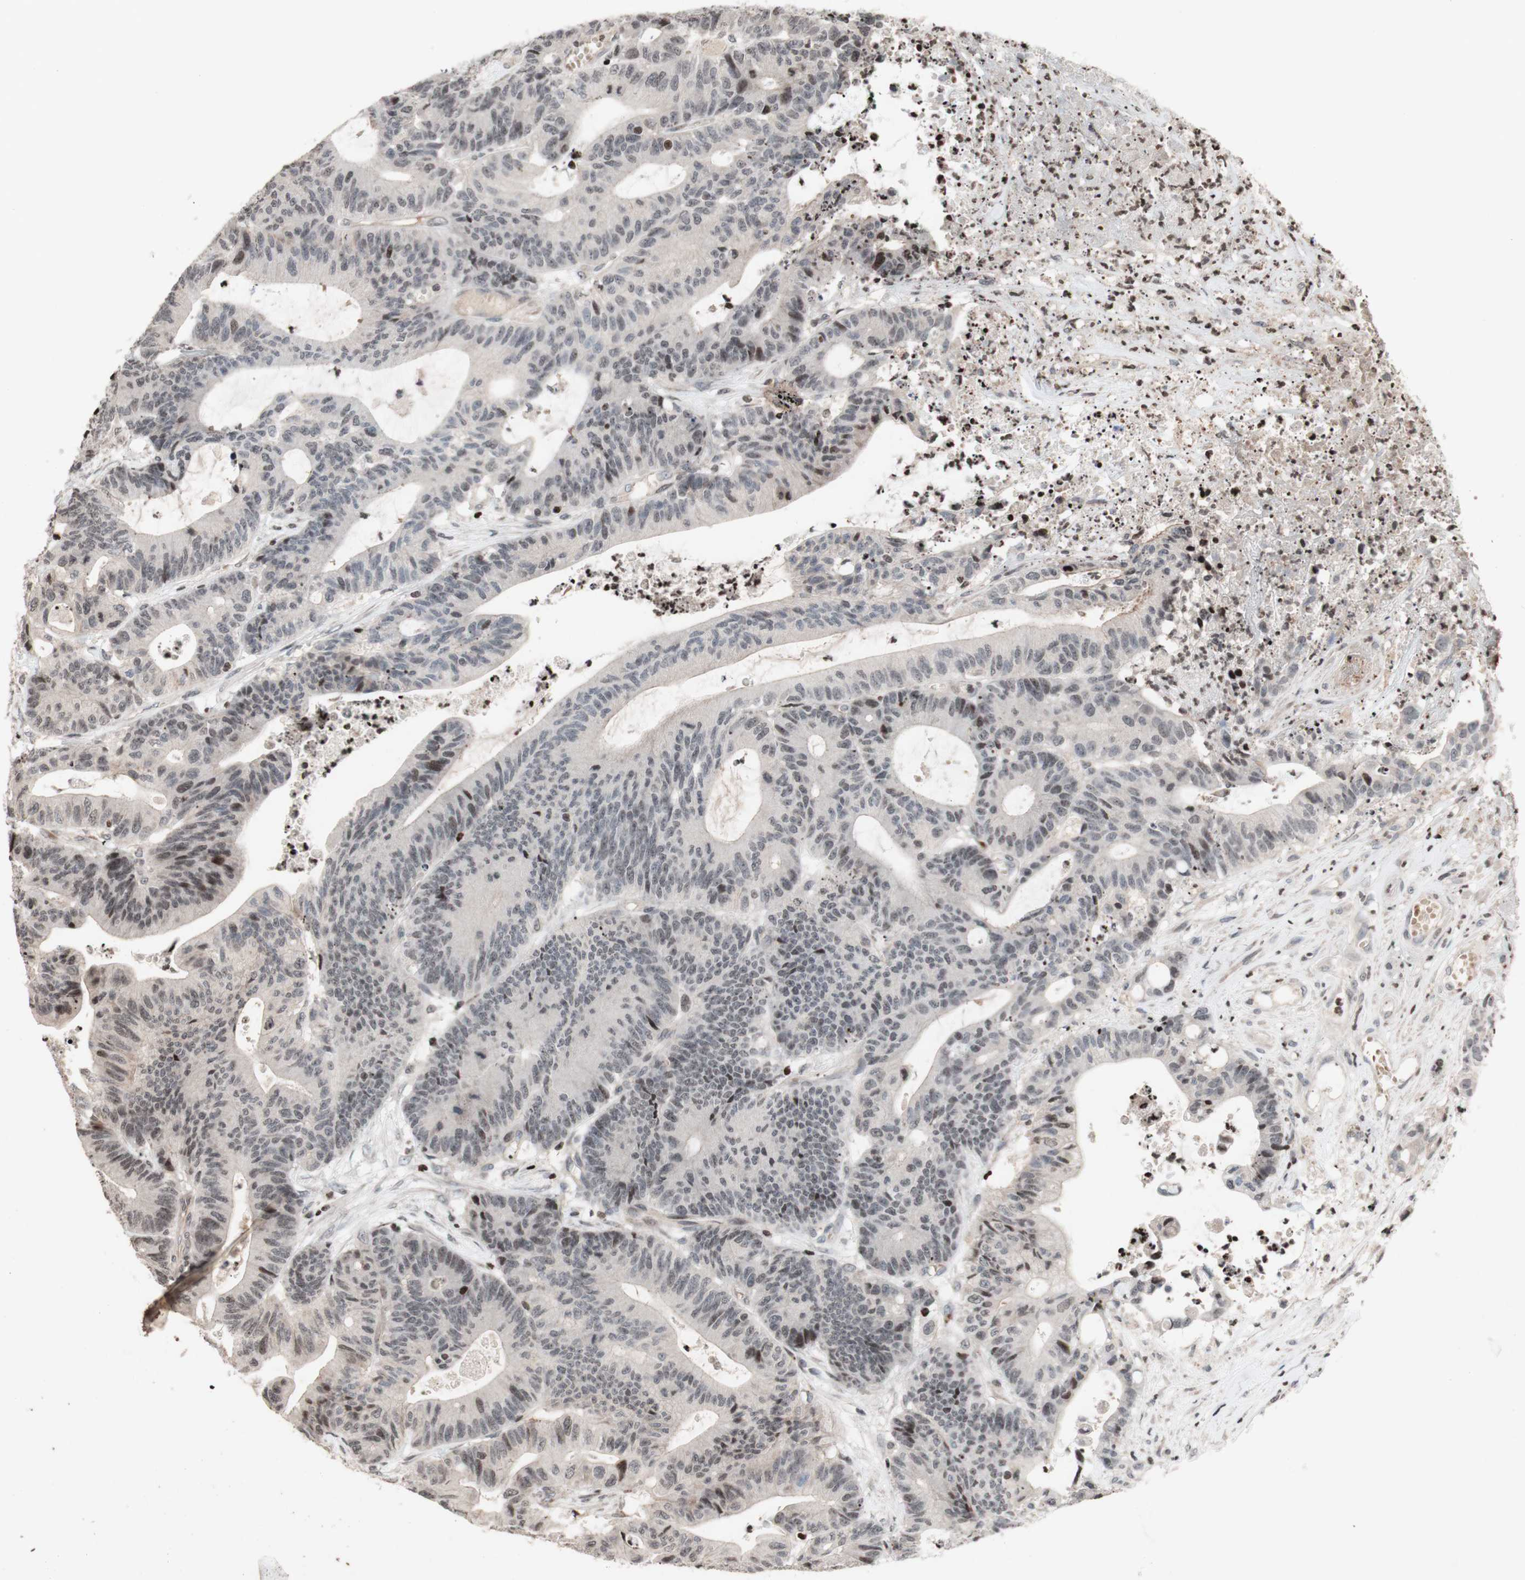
{"staining": {"intensity": "negative", "quantity": "none", "location": "none"}, "tissue": "colorectal cancer", "cell_type": "Tumor cells", "image_type": "cancer", "snomed": [{"axis": "morphology", "description": "Adenocarcinoma, NOS"}, {"axis": "topography", "description": "Colon"}], "caption": "Colorectal cancer (adenocarcinoma) stained for a protein using IHC shows no positivity tumor cells.", "gene": "POLA1", "patient": {"sex": "female", "age": 84}}